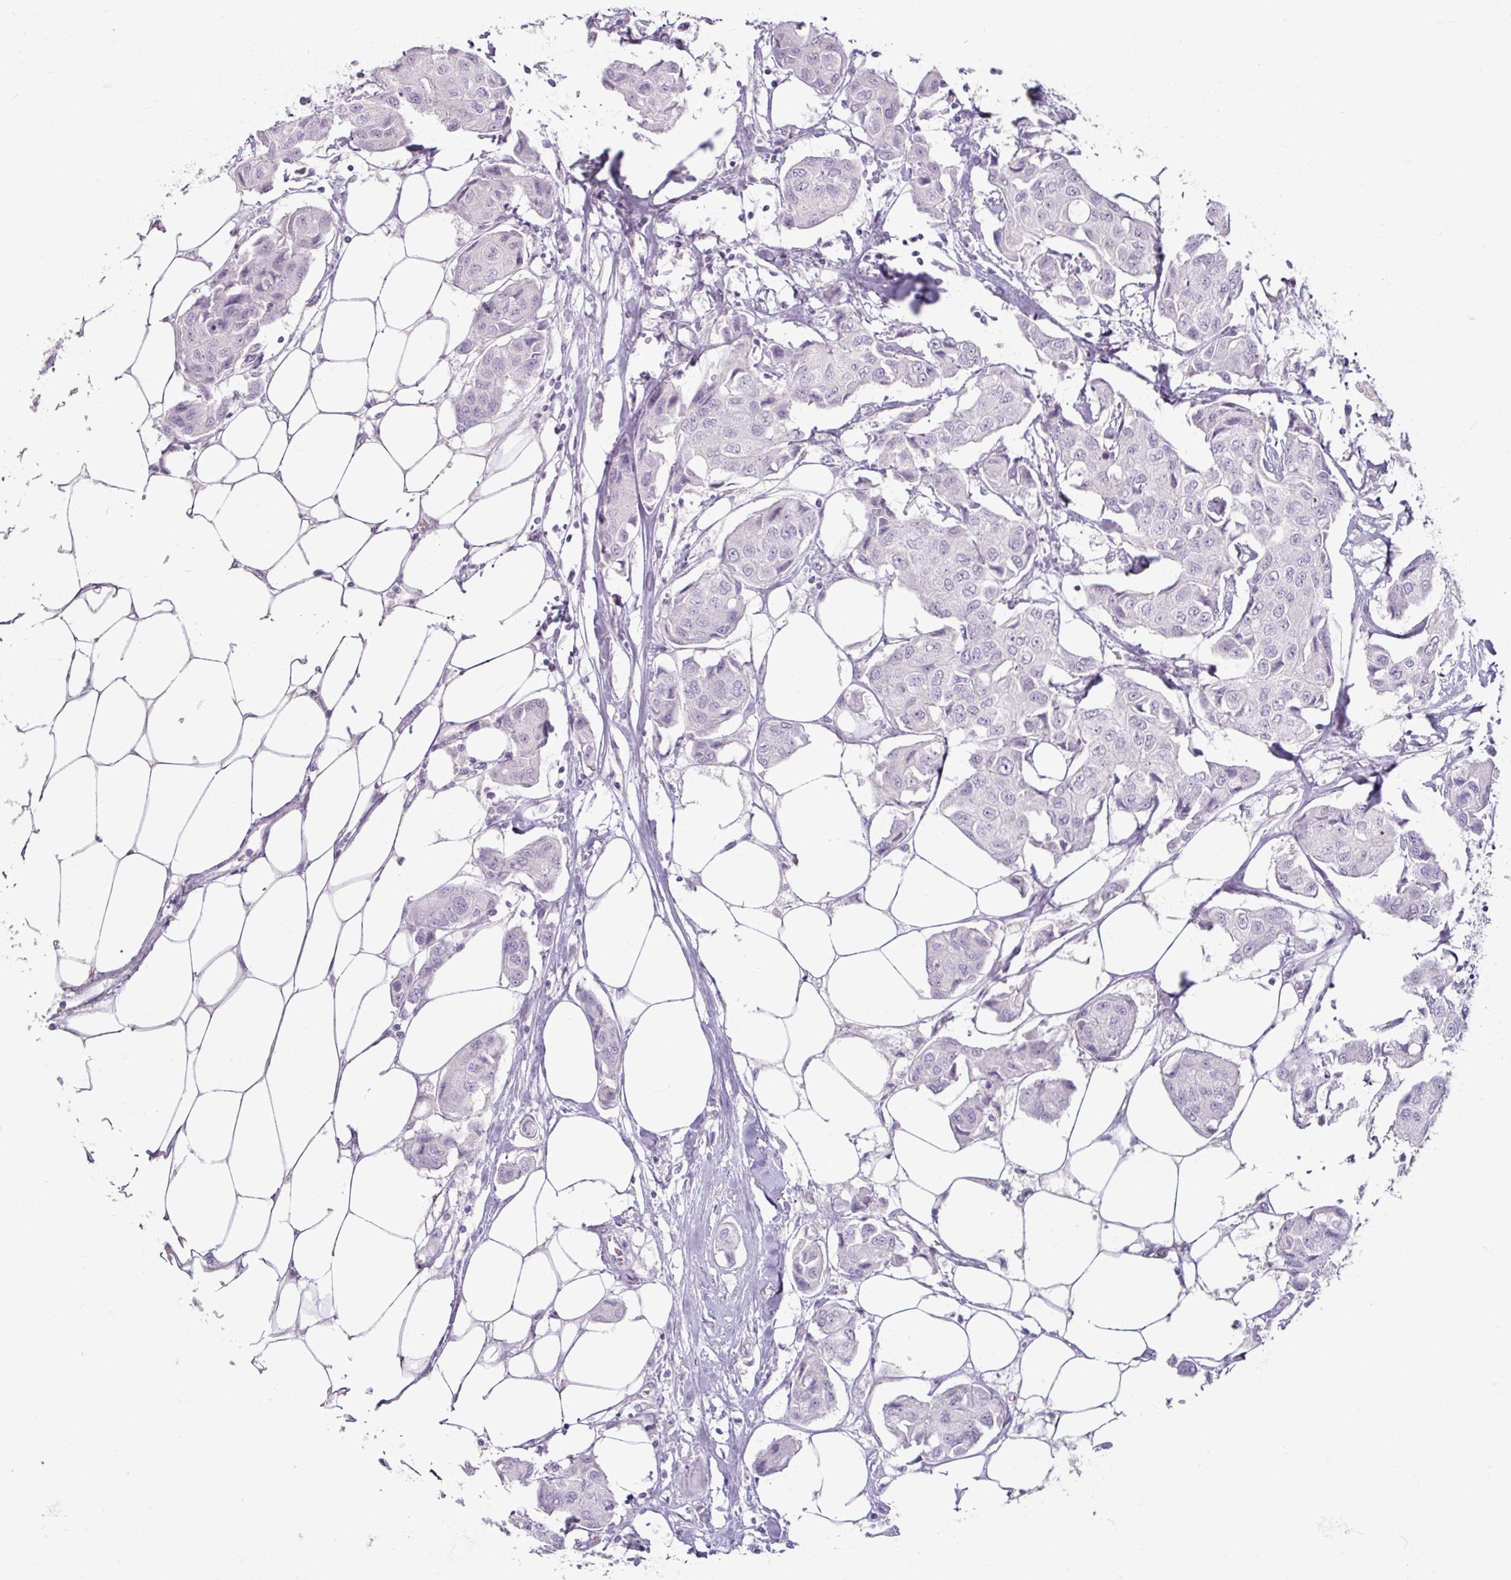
{"staining": {"intensity": "negative", "quantity": "none", "location": "none"}, "tissue": "breast cancer", "cell_type": "Tumor cells", "image_type": "cancer", "snomed": [{"axis": "morphology", "description": "Duct carcinoma"}, {"axis": "topography", "description": "Breast"}, {"axis": "topography", "description": "Lymph node"}], "caption": "A high-resolution micrograph shows IHC staining of intraductal carcinoma (breast), which demonstrates no significant expression in tumor cells.", "gene": "SLC27A5", "patient": {"sex": "female", "age": 80}}